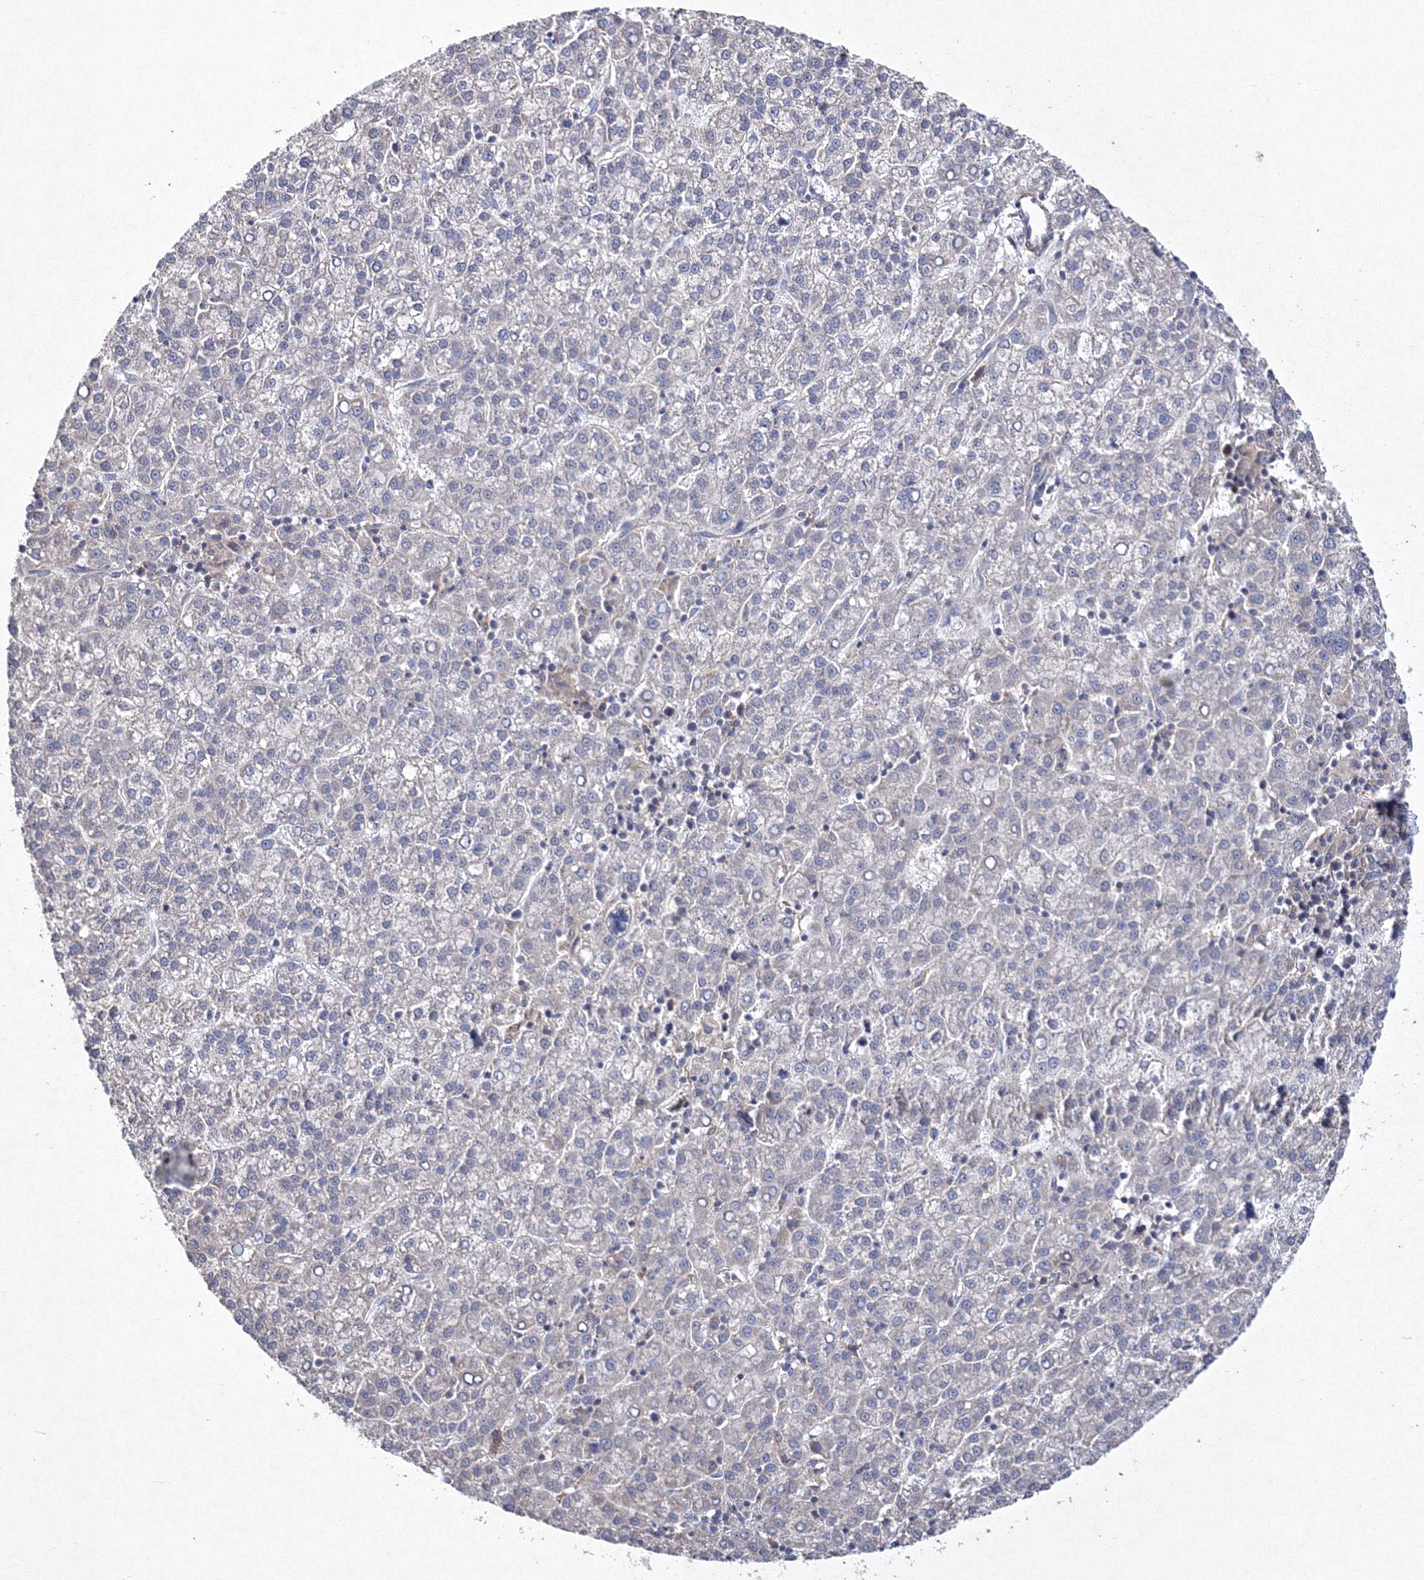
{"staining": {"intensity": "negative", "quantity": "none", "location": "none"}, "tissue": "liver cancer", "cell_type": "Tumor cells", "image_type": "cancer", "snomed": [{"axis": "morphology", "description": "Carcinoma, Hepatocellular, NOS"}, {"axis": "topography", "description": "Liver"}], "caption": "IHC of liver cancer (hepatocellular carcinoma) reveals no expression in tumor cells.", "gene": "PPP2R2B", "patient": {"sex": "female", "age": 58}}